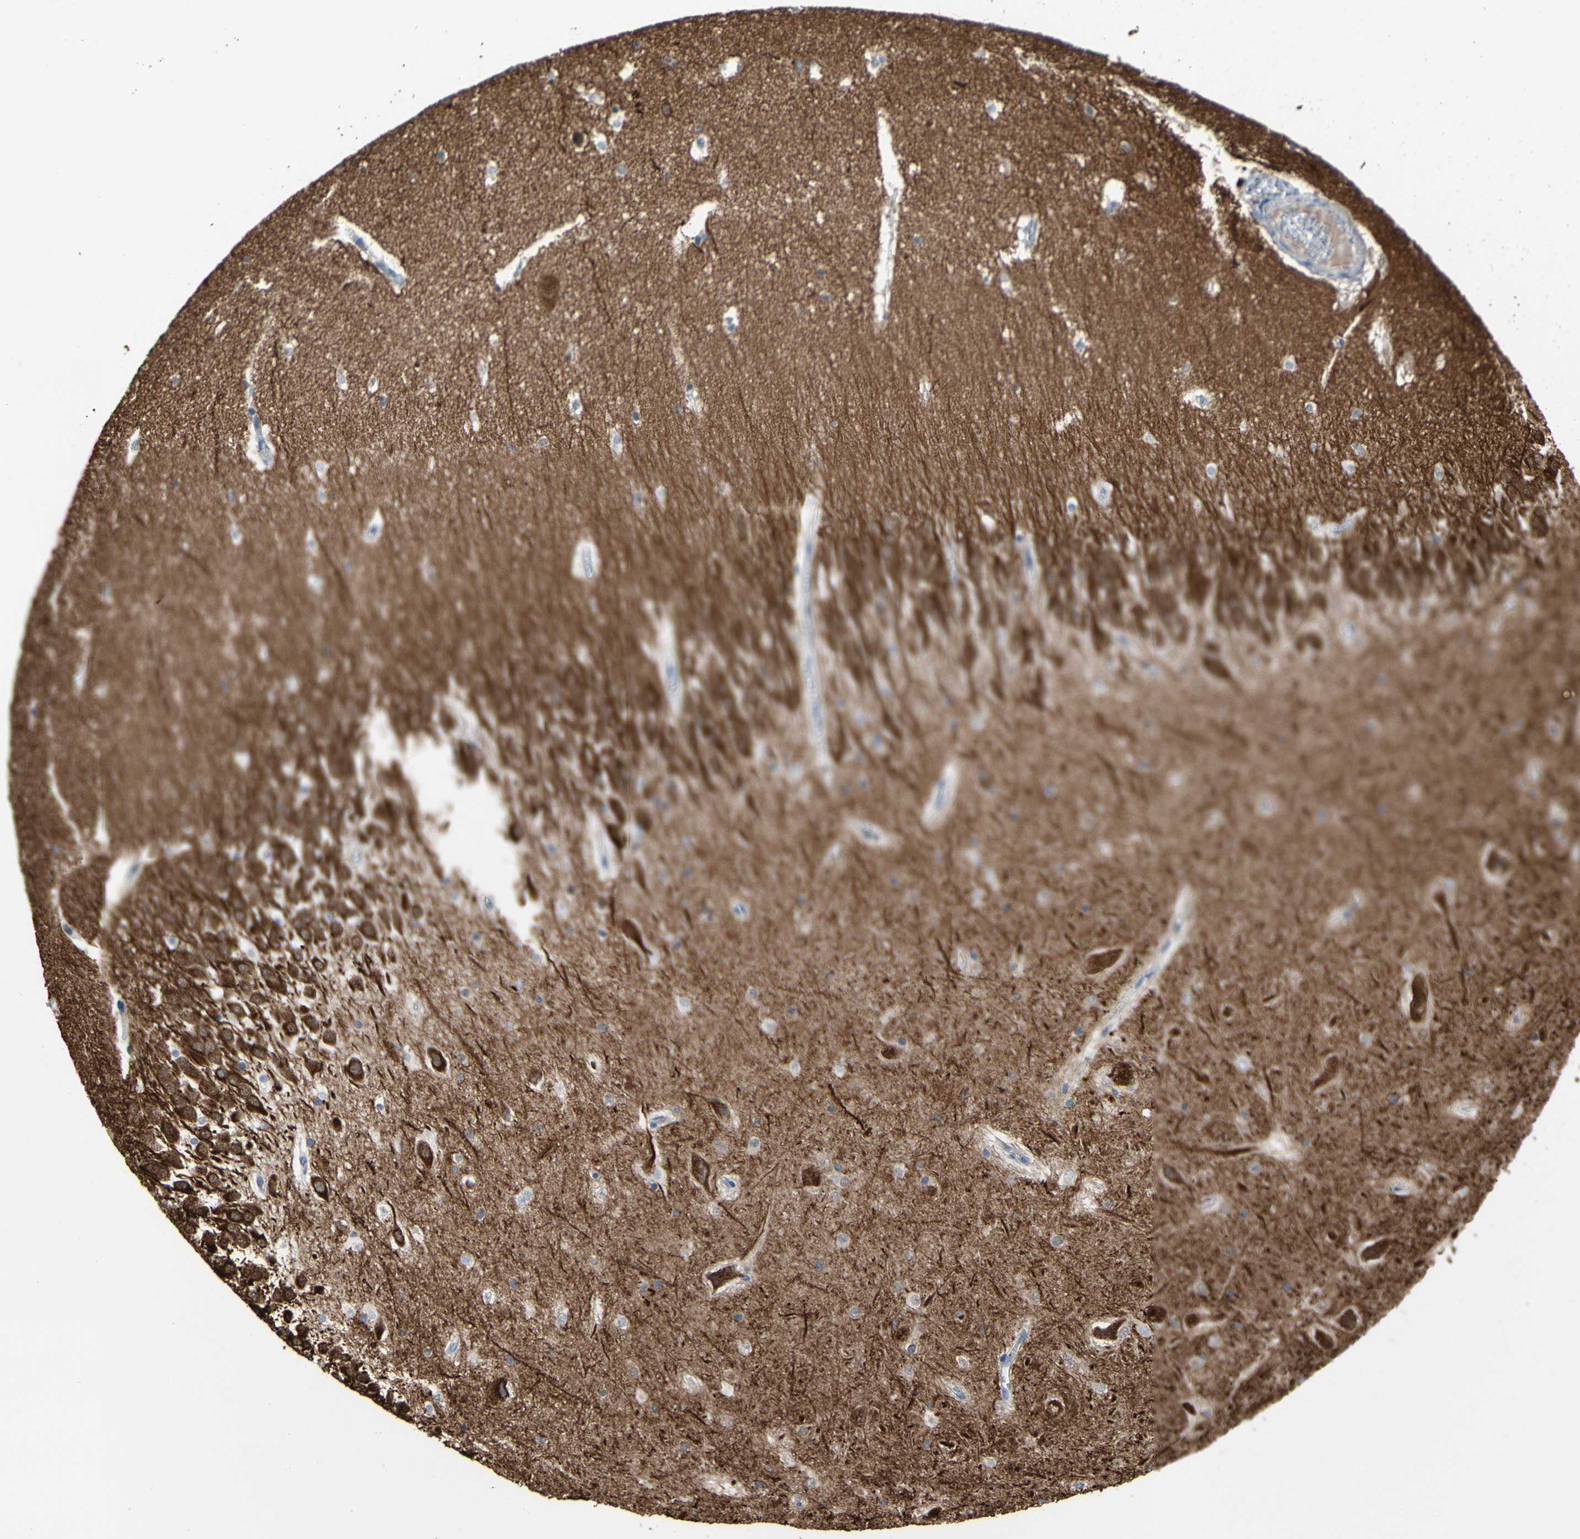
{"staining": {"intensity": "negative", "quantity": "none", "location": "none"}, "tissue": "hippocampus", "cell_type": "Glial cells", "image_type": "normal", "snomed": [{"axis": "morphology", "description": "Normal tissue, NOS"}, {"axis": "topography", "description": "Hippocampus"}], "caption": "IHC histopathology image of unremarkable hippocampus: hippocampus stained with DAB exhibits no significant protein positivity in glial cells.", "gene": "TUBA1A", "patient": {"sex": "male", "age": 45}}